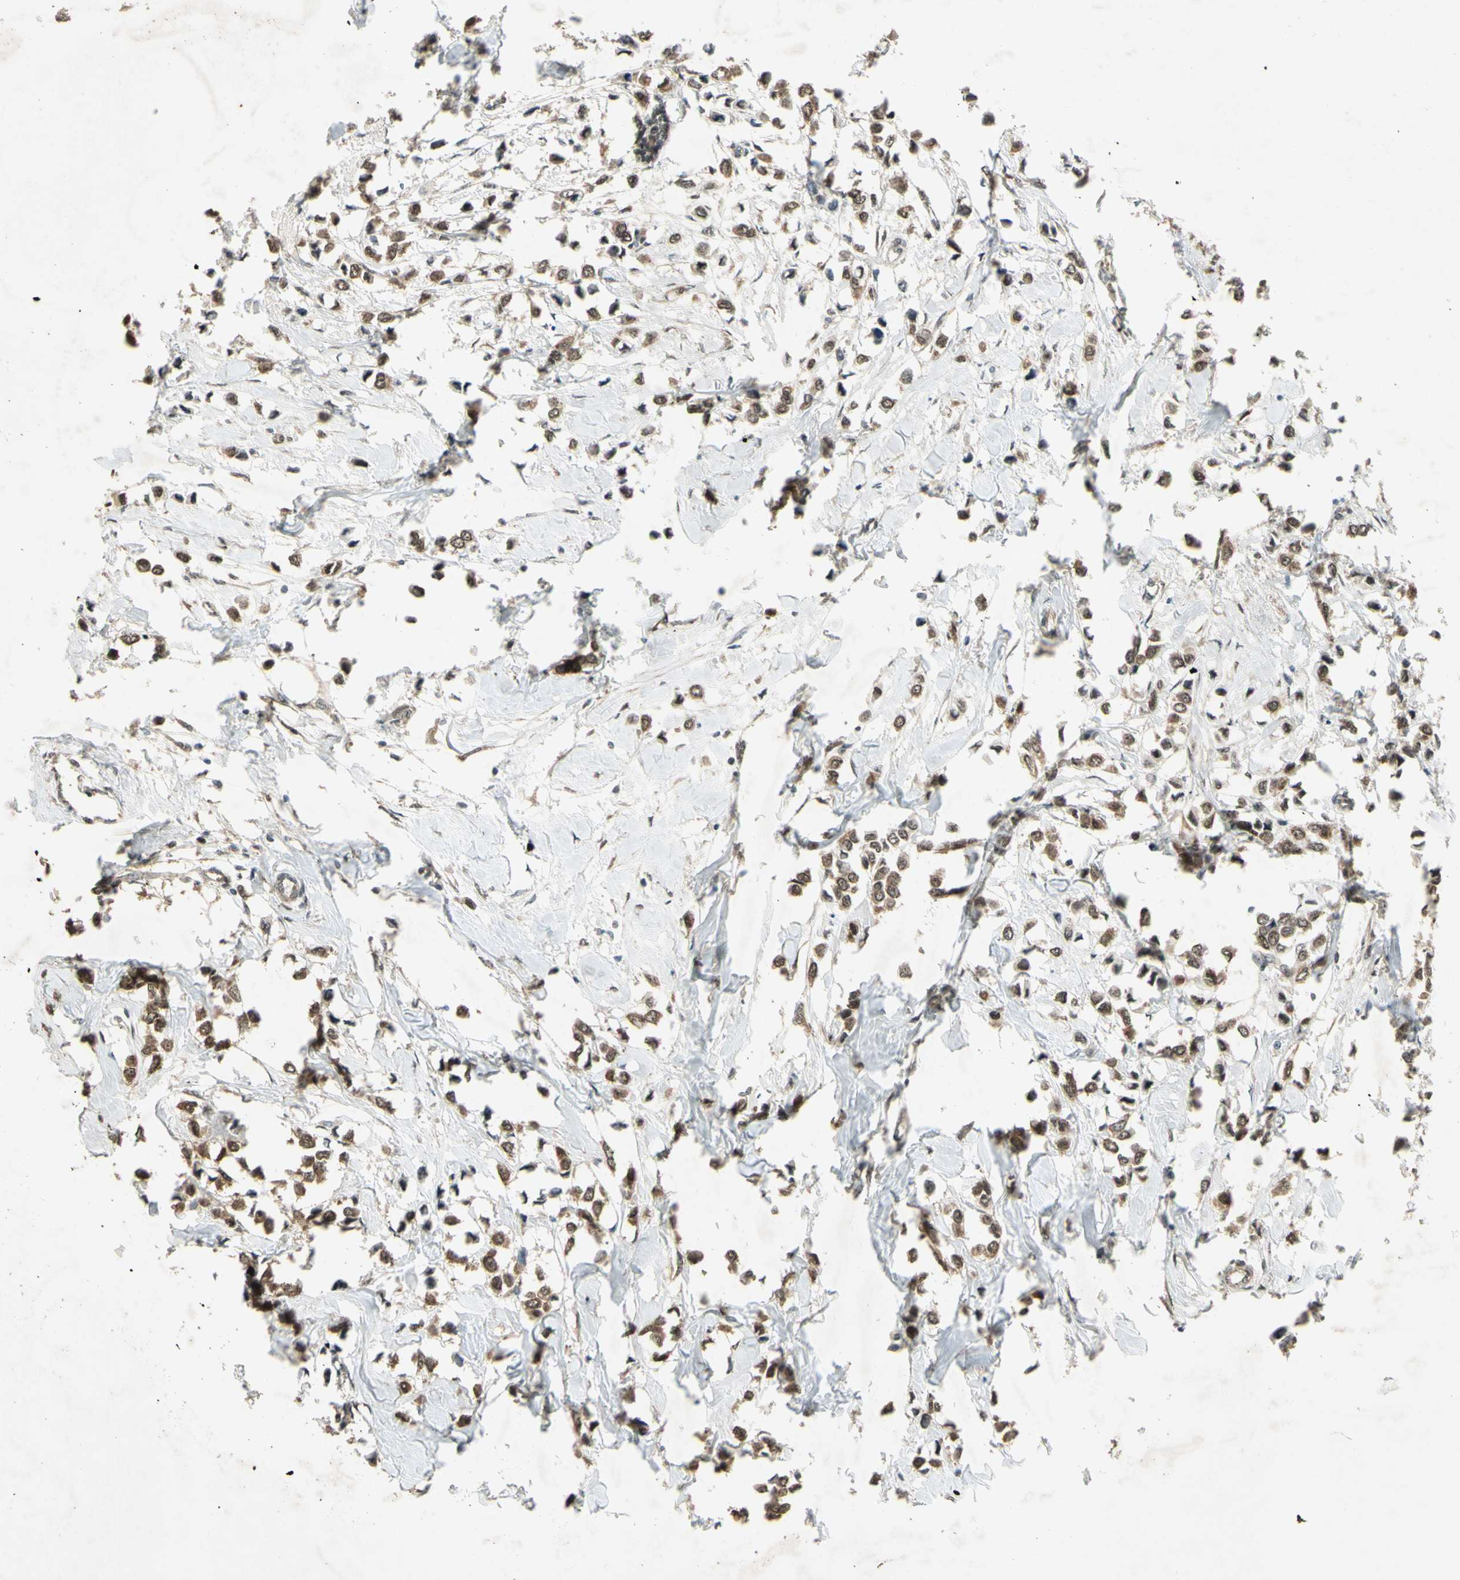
{"staining": {"intensity": "moderate", "quantity": ">75%", "location": "cytoplasmic/membranous"}, "tissue": "breast cancer", "cell_type": "Tumor cells", "image_type": "cancer", "snomed": [{"axis": "morphology", "description": "Lobular carcinoma"}, {"axis": "topography", "description": "Breast"}], "caption": "Immunohistochemical staining of human breast cancer (lobular carcinoma) displays medium levels of moderate cytoplasmic/membranous positivity in approximately >75% of tumor cells.", "gene": "PSMD5", "patient": {"sex": "female", "age": 51}}